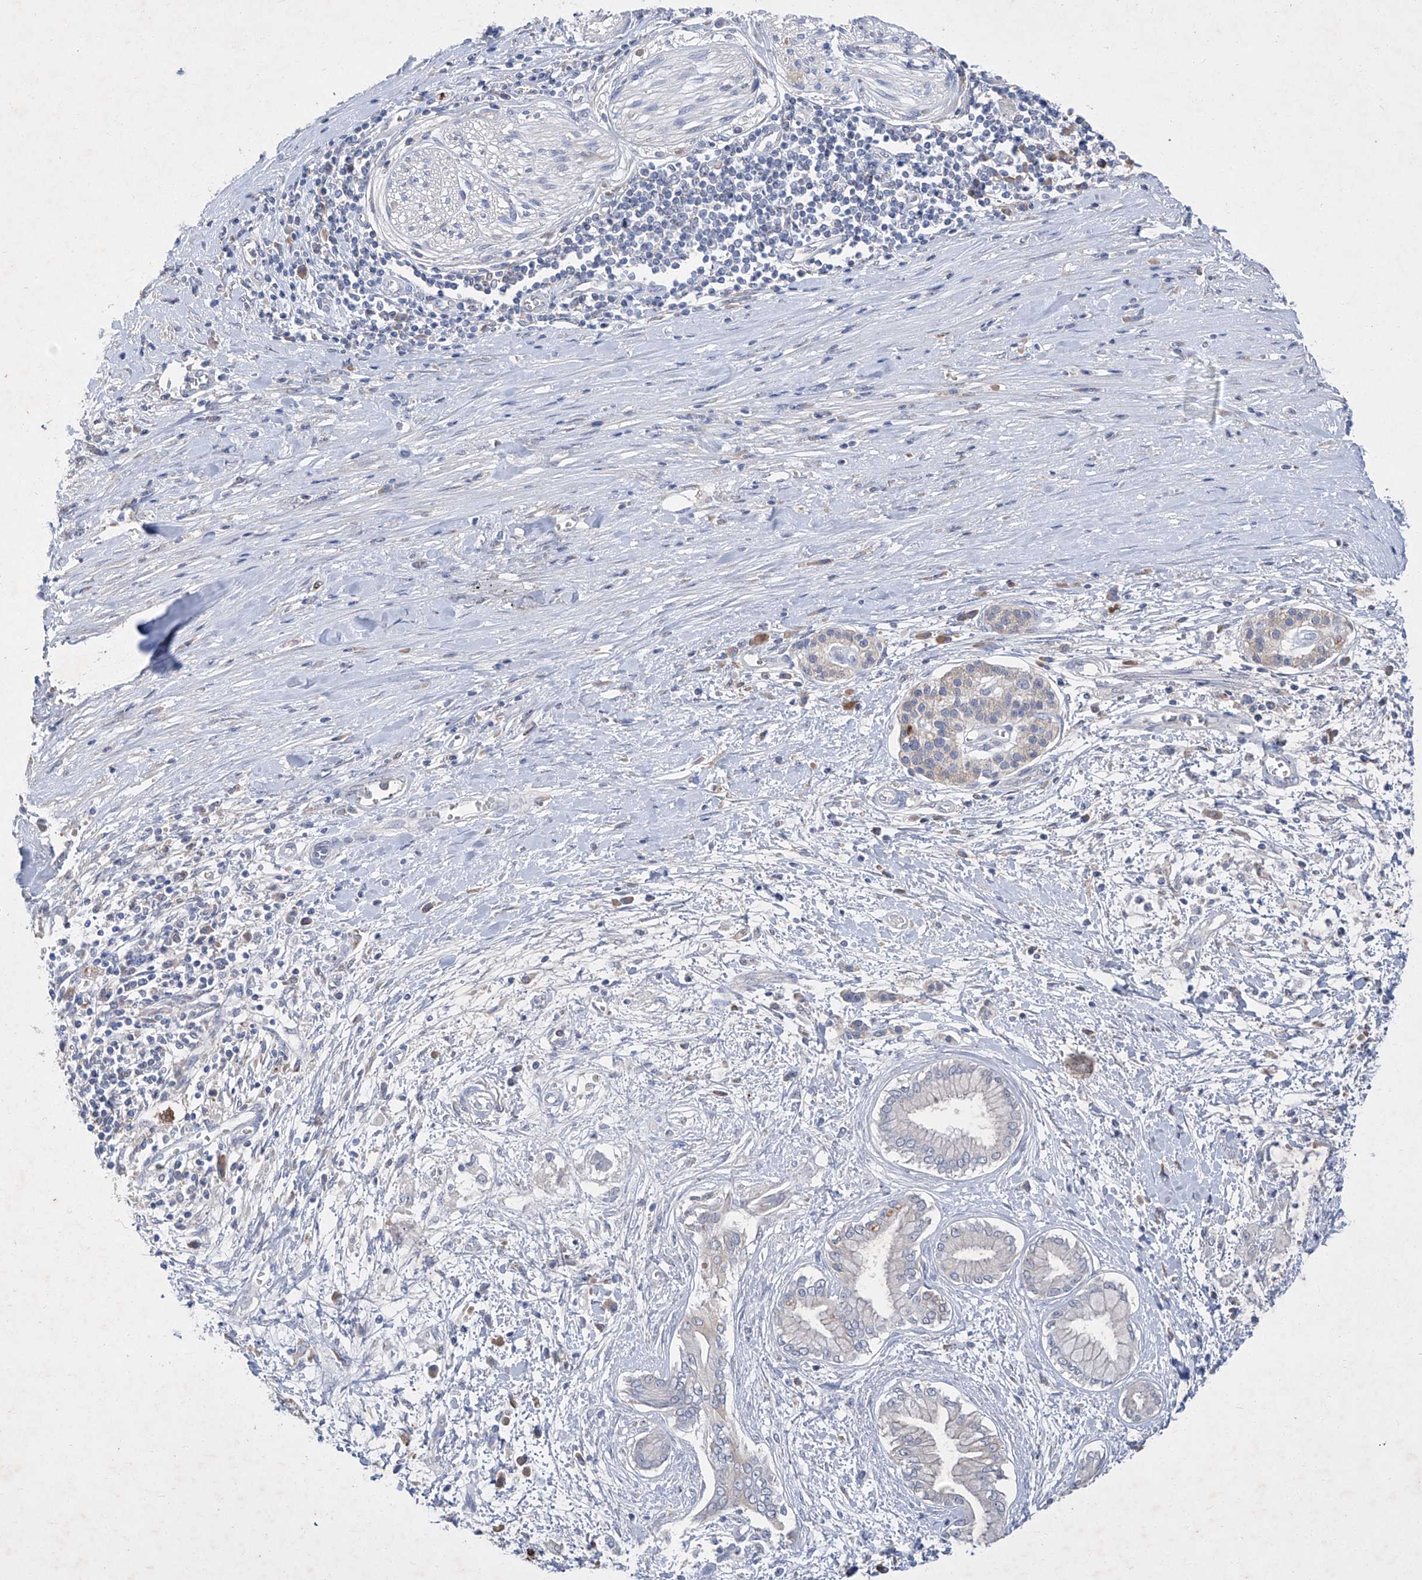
{"staining": {"intensity": "negative", "quantity": "none", "location": "none"}, "tissue": "pancreatic cancer", "cell_type": "Tumor cells", "image_type": "cancer", "snomed": [{"axis": "morphology", "description": "Adenocarcinoma, NOS"}, {"axis": "topography", "description": "Pancreas"}], "caption": "Tumor cells show no significant protein staining in pancreatic cancer (adenocarcinoma).", "gene": "SBK2", "patient": {"sex": "male", "age": 58}}